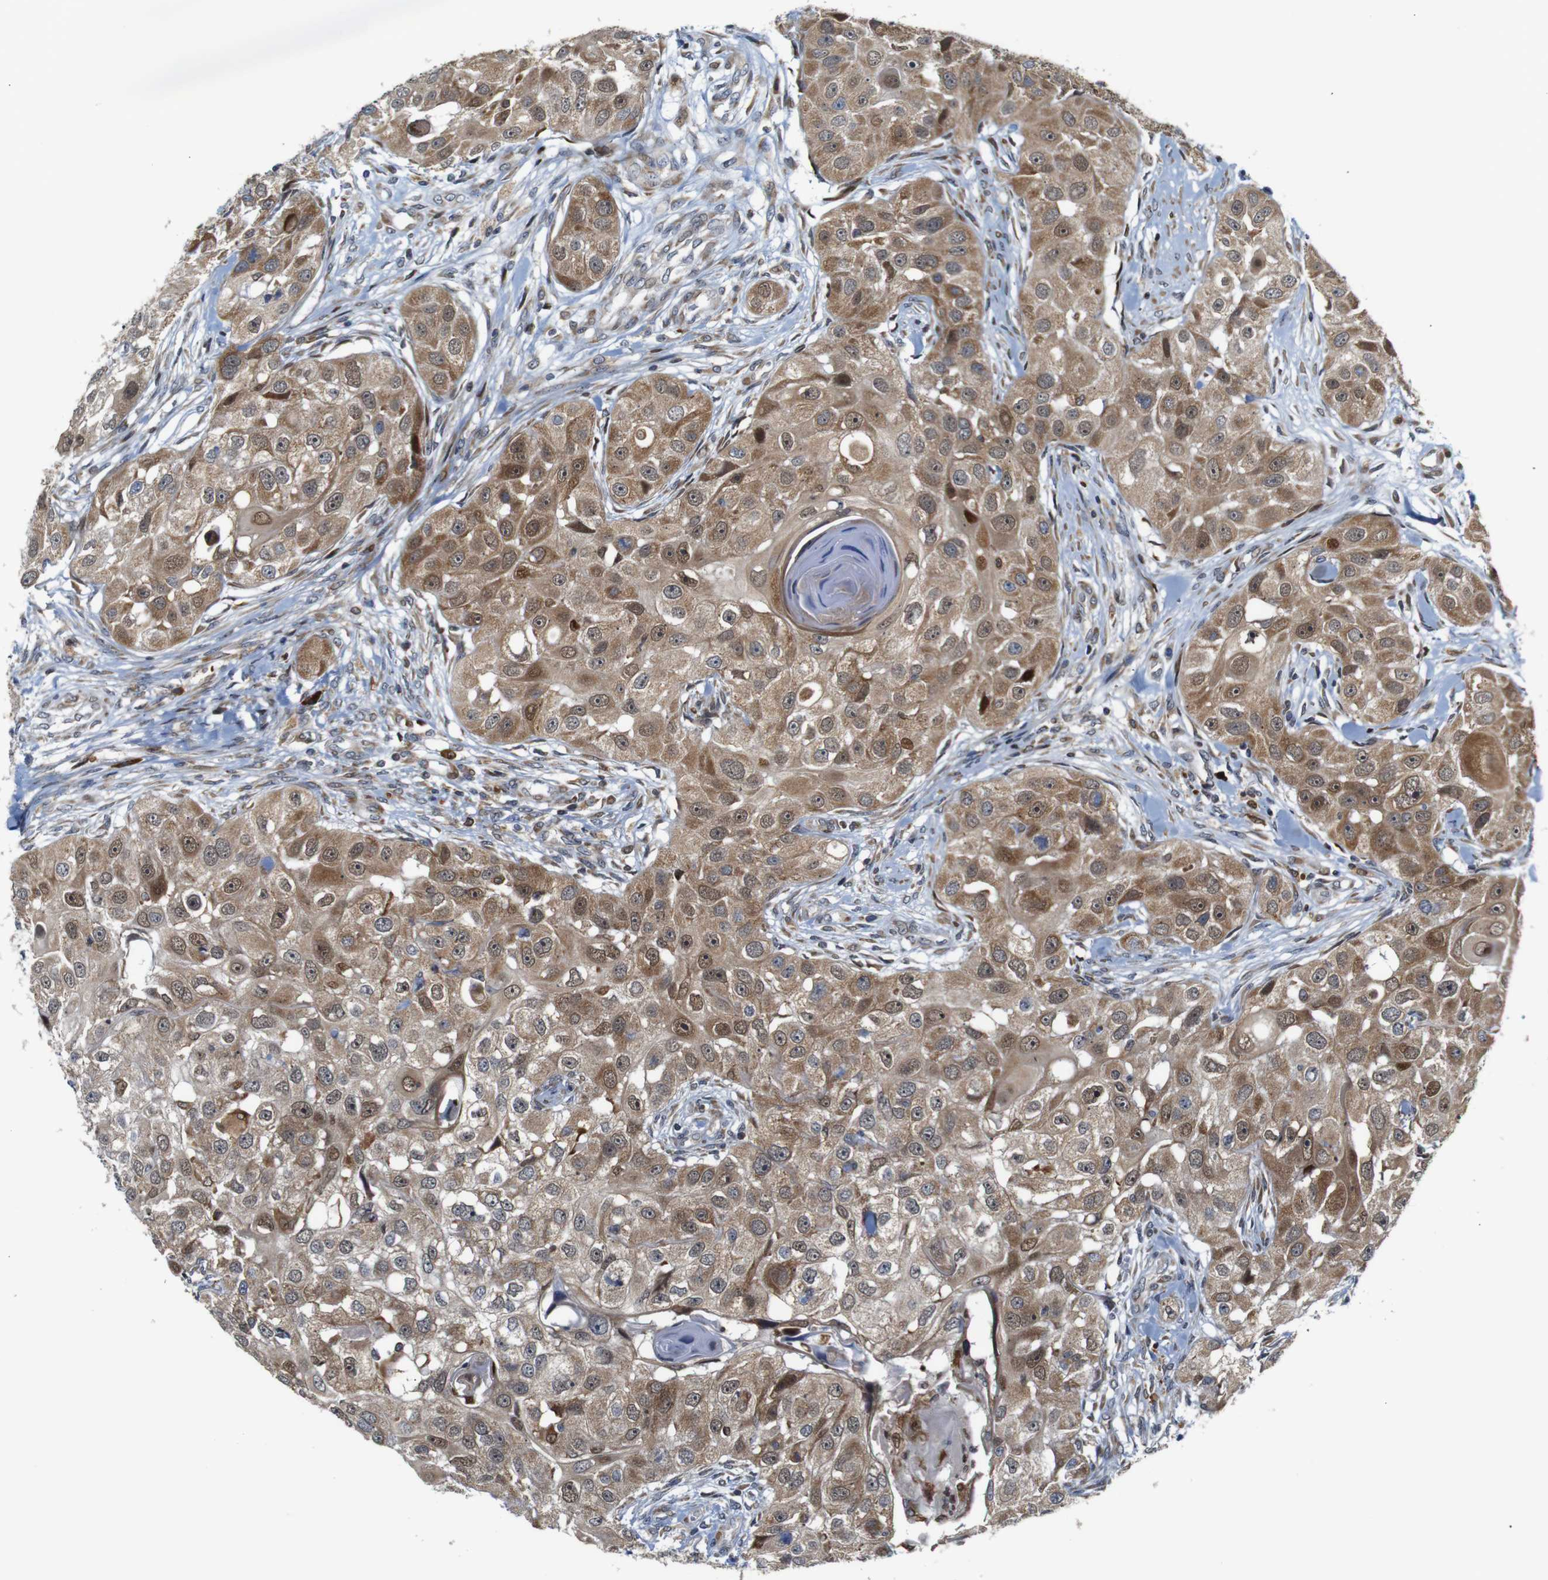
{"staining": {"intensity": "moderate", "quantity": ">75%", "location": "cytoplasmic/membranous,nuclear"}, "tissue": "head and neck cancer", "cell_type": "Tumor cells", "image_type": "cancer", "snomed": [{"axis": "morphology", "description": "Normal tissue, NOS"}, {"axis": "morphology", "description": "Squamous cell carcinoma, NOS"}, {"axis": "topography", "description": "Skeletal muscle"}, {"axis": "topography", "description": "Head-Neck"}], "caption": "Immunohistochemical staining of human head and neck cancer demonstrates medium levels of moderate cytoplasmic/membranous and nuclear protein positivity in about >75% of tumor cells.", "gene": "PTPN1", "patient": {"sex": "male", "age": 51}}